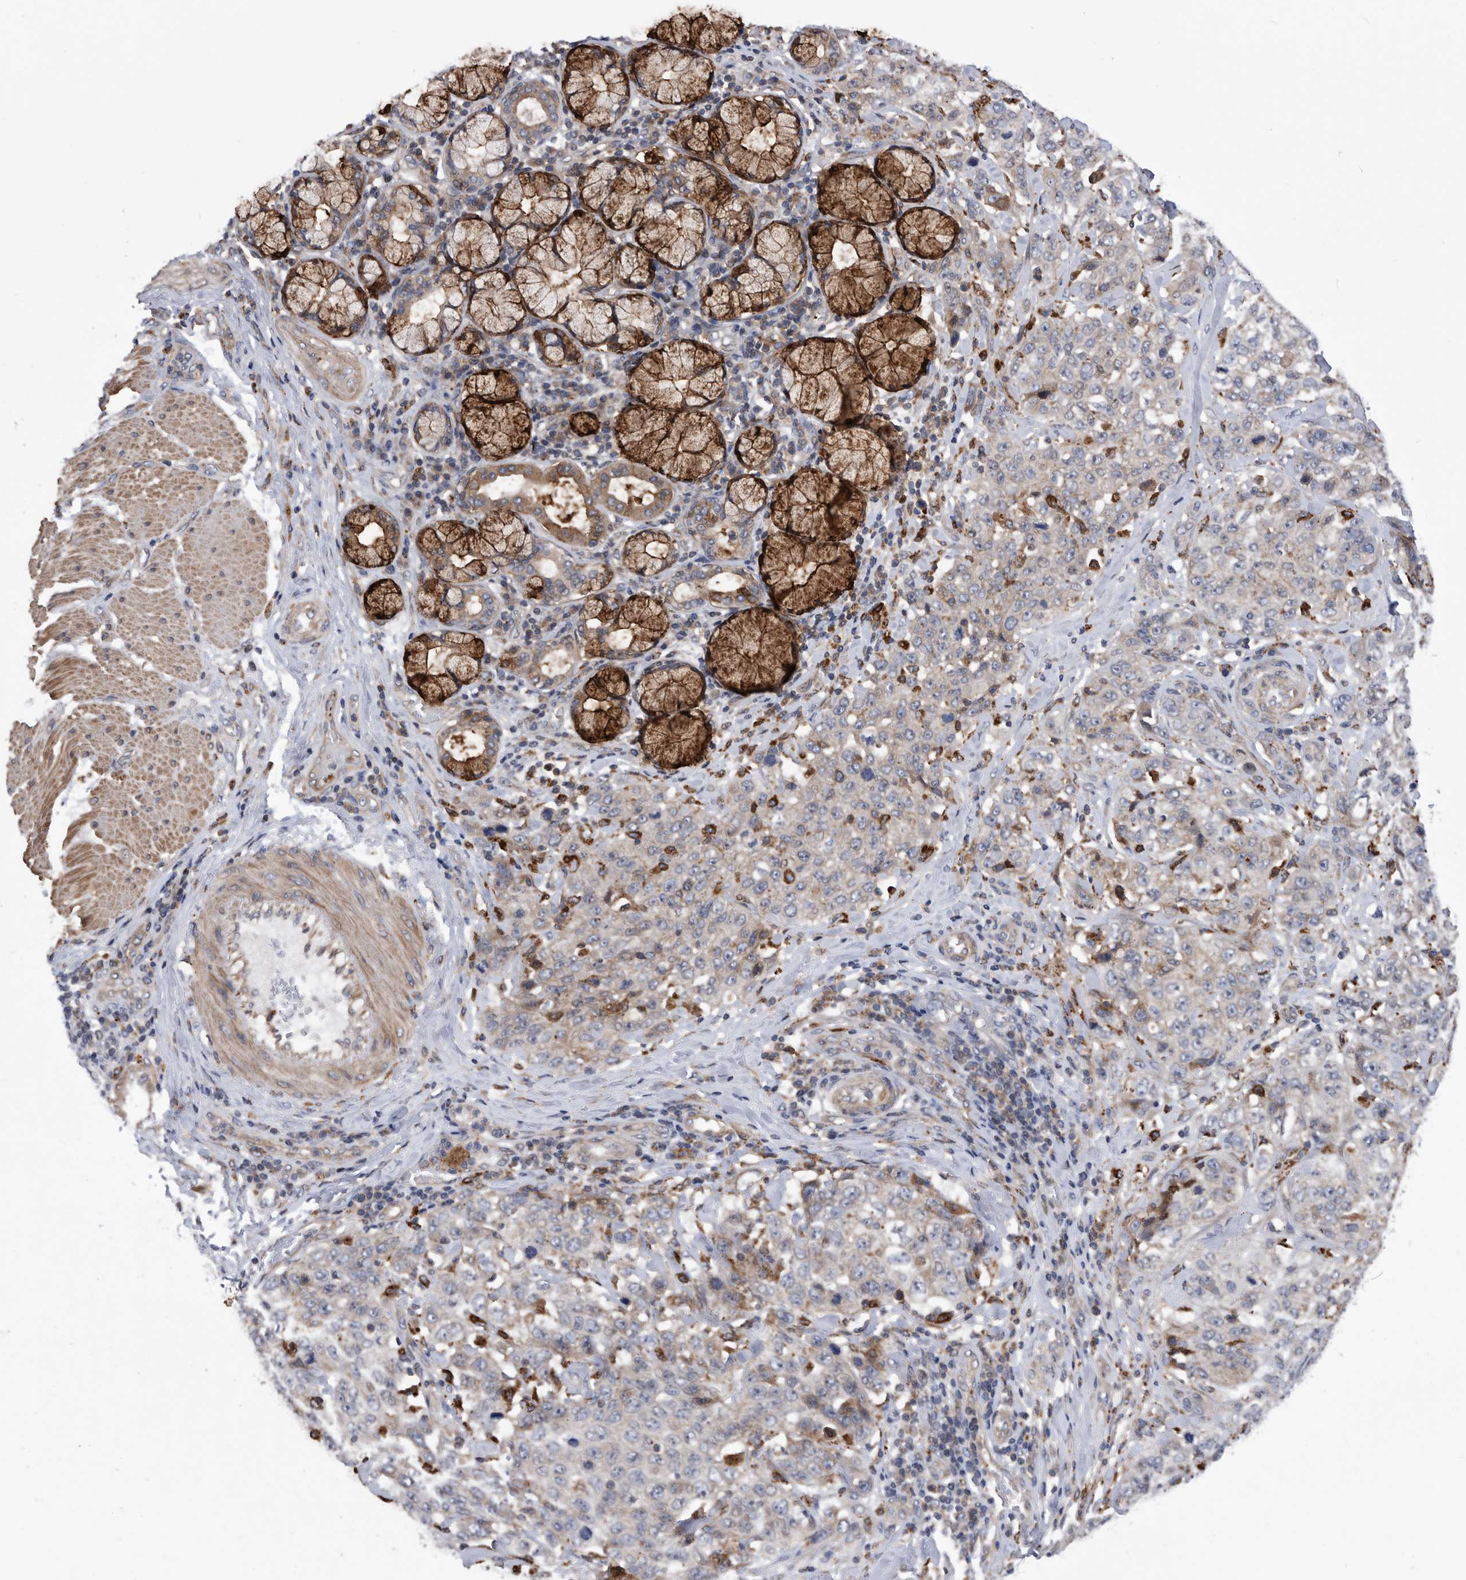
{"staining": {"intensity": "weak", "quantity": "25%-75%", "location": "cytoplasmic/membranous"}, "tissue": "stomach cancer", "cell_type": "Tumor cells", "image_type": "cancer", "snomed": [{"axis": "morphology", "description": "Adenocarcinoma, NOS"}, {"axis": "topography", "description": "Stomach"}], "caption": "Protein analysis of adenocarcinoma (stomach) tissue displays weak cytoplasmic/membranous positivity in about 25%-75% of tumor cells.", "gene": "BAIAP3", "patient": {"sex": "male", "age": 48}}